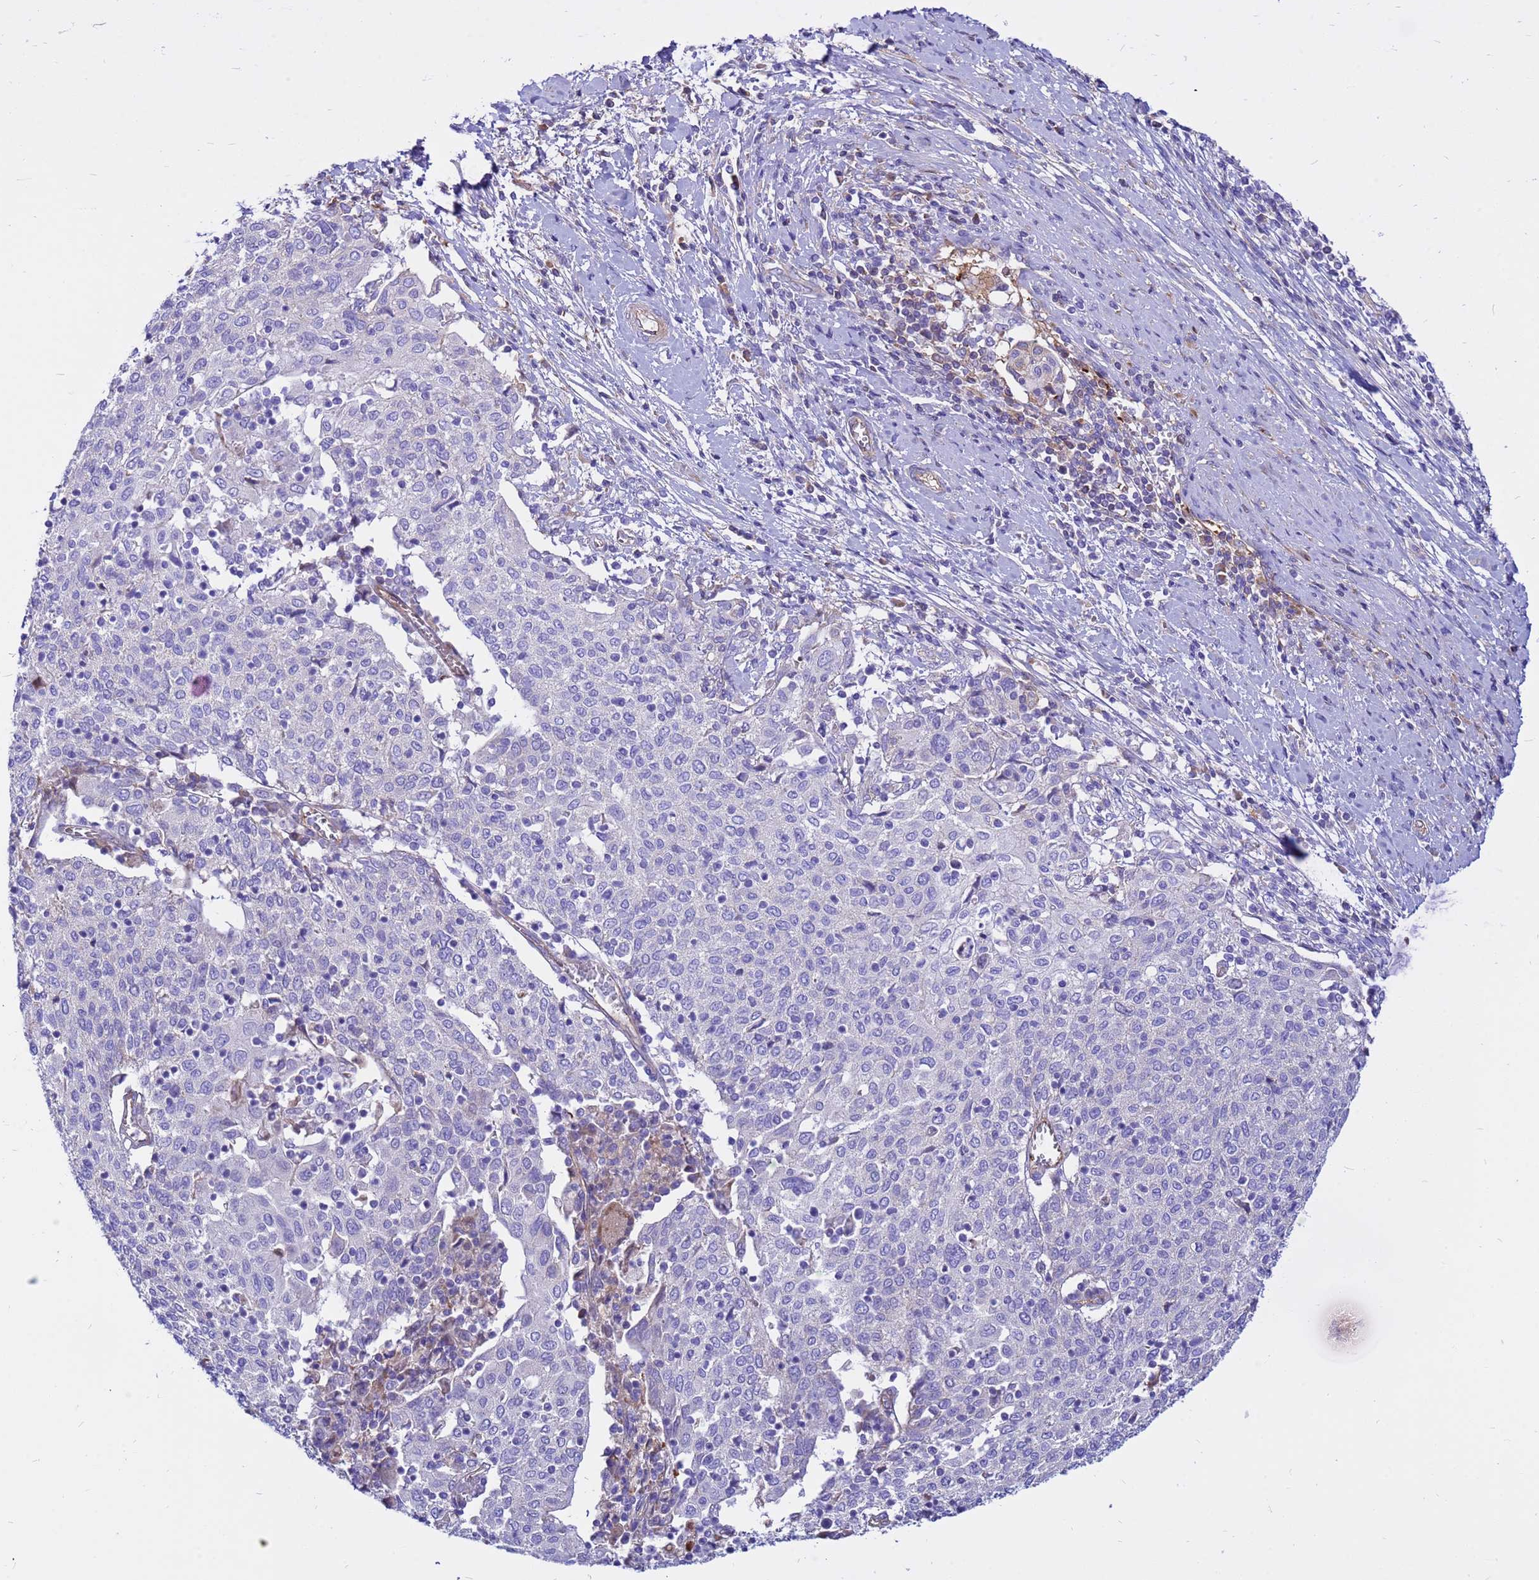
{"staining": {"intensity": "negative", "quantity": "none", "location": "none"}, "tissue": "cervical cancer", "cell_type": "Tumor cells", "image_type": "cancer", "snomed": [{"axis": "morphology", "description": "Squamous cell carcinoma, NOS"}, {"axis": "topography", "description": "Cervix"}], "caption": "Tumor cells are negative for brown protein staining in cervical cancer. The staining is performed using DAB brown chromogen with nuclei counter-stained in using hematoxylin.", "gene": "CRHBP", "patient": {"sex": "female", "age": 52}}